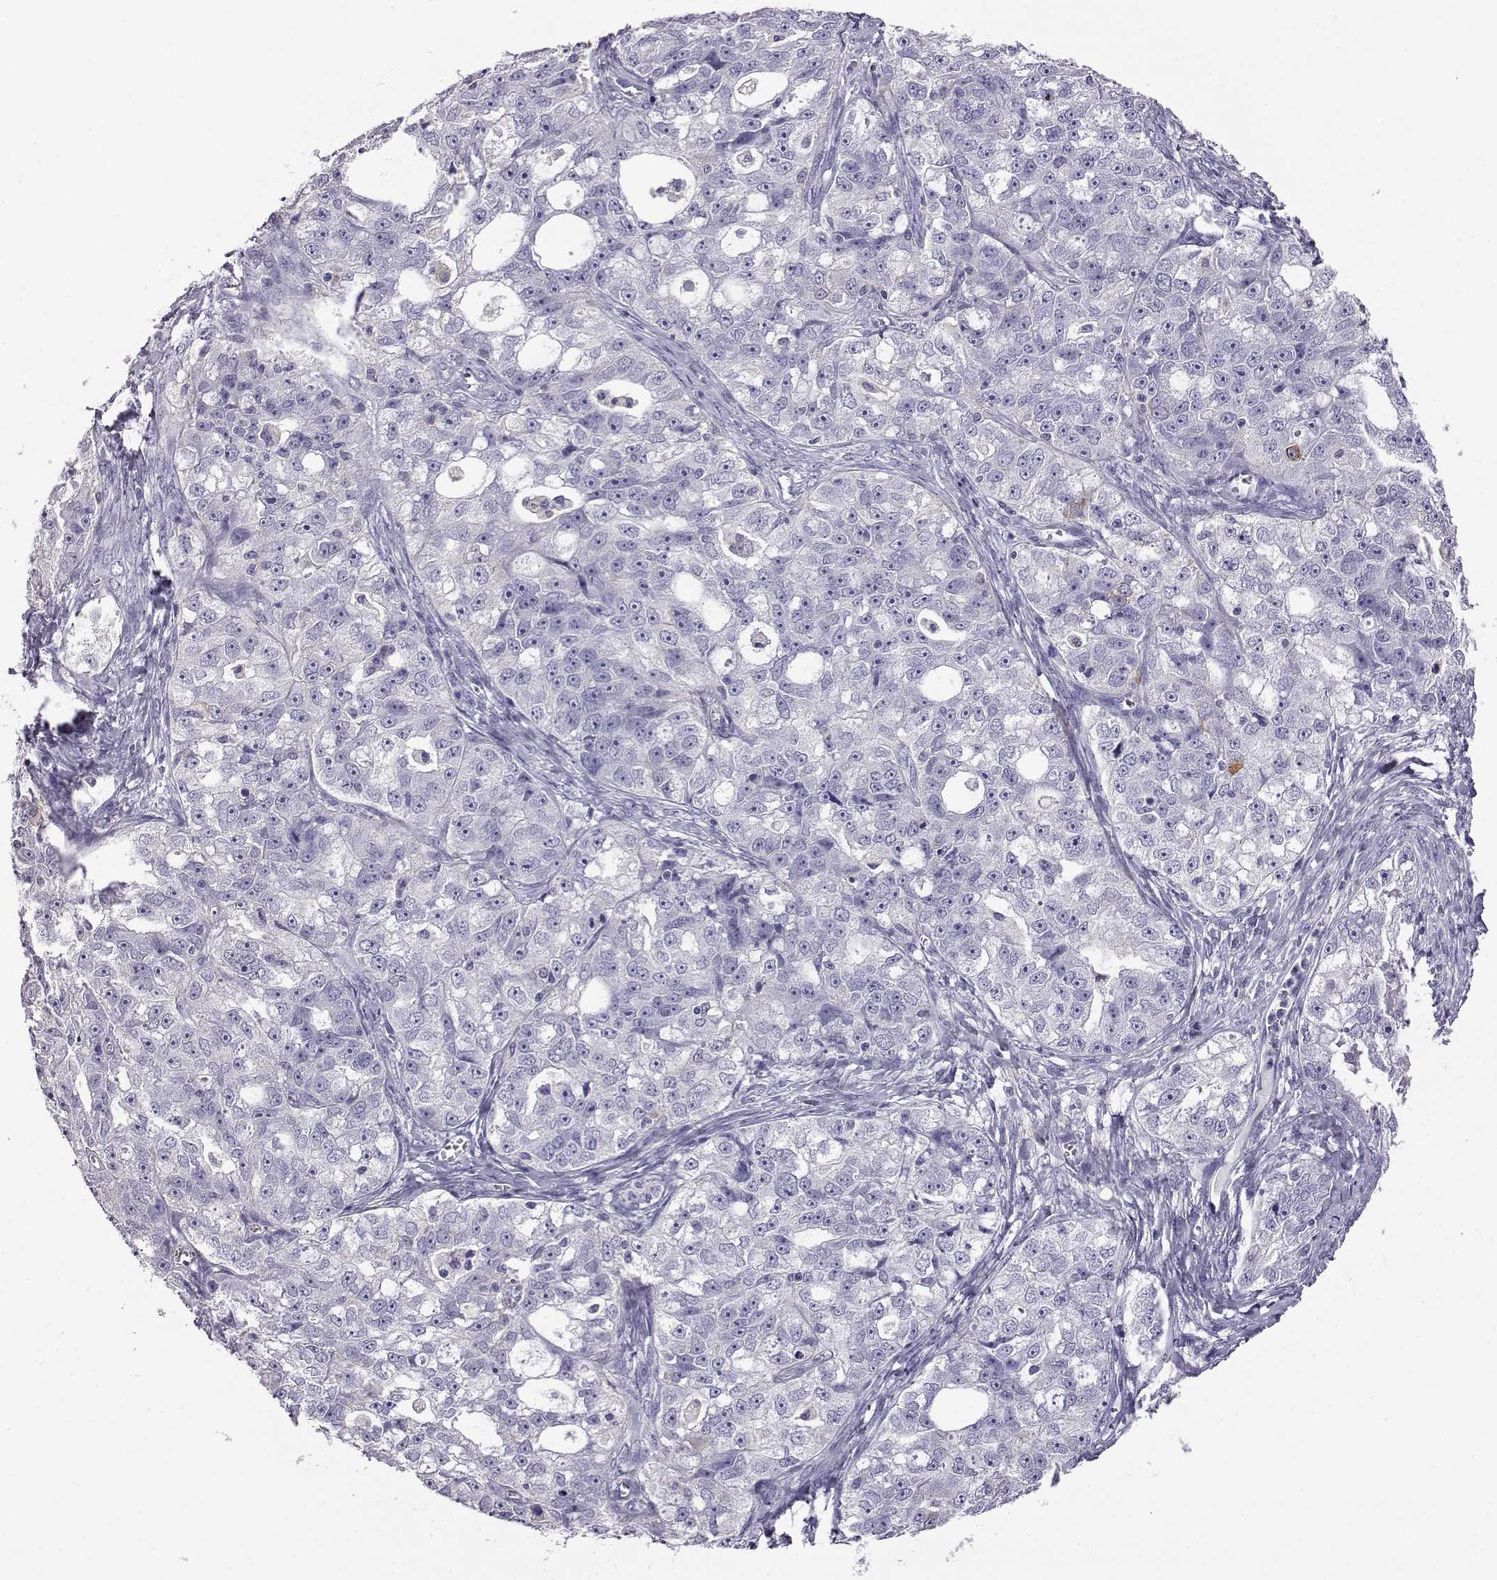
{"staining": {"intensity": "negative", "quantity": "none", "location": "none"}, "tissue": "ovarian cancer", "cell_type": "Tumor cells", "image_type": "cancer", "snomed": [{"axis": "morphology", "description": "Cystadenocarcinoma, serous, NOS"}, {"axis": "topography", "description": "Ovary"}], "caption": "DAB immunohistochemical staining of ovarian serous cystadenocarcinoma shows no significant positivity in tumor cells.", "gene": "AKR1B1", "patient": {"sex": "female", "age": 51}}